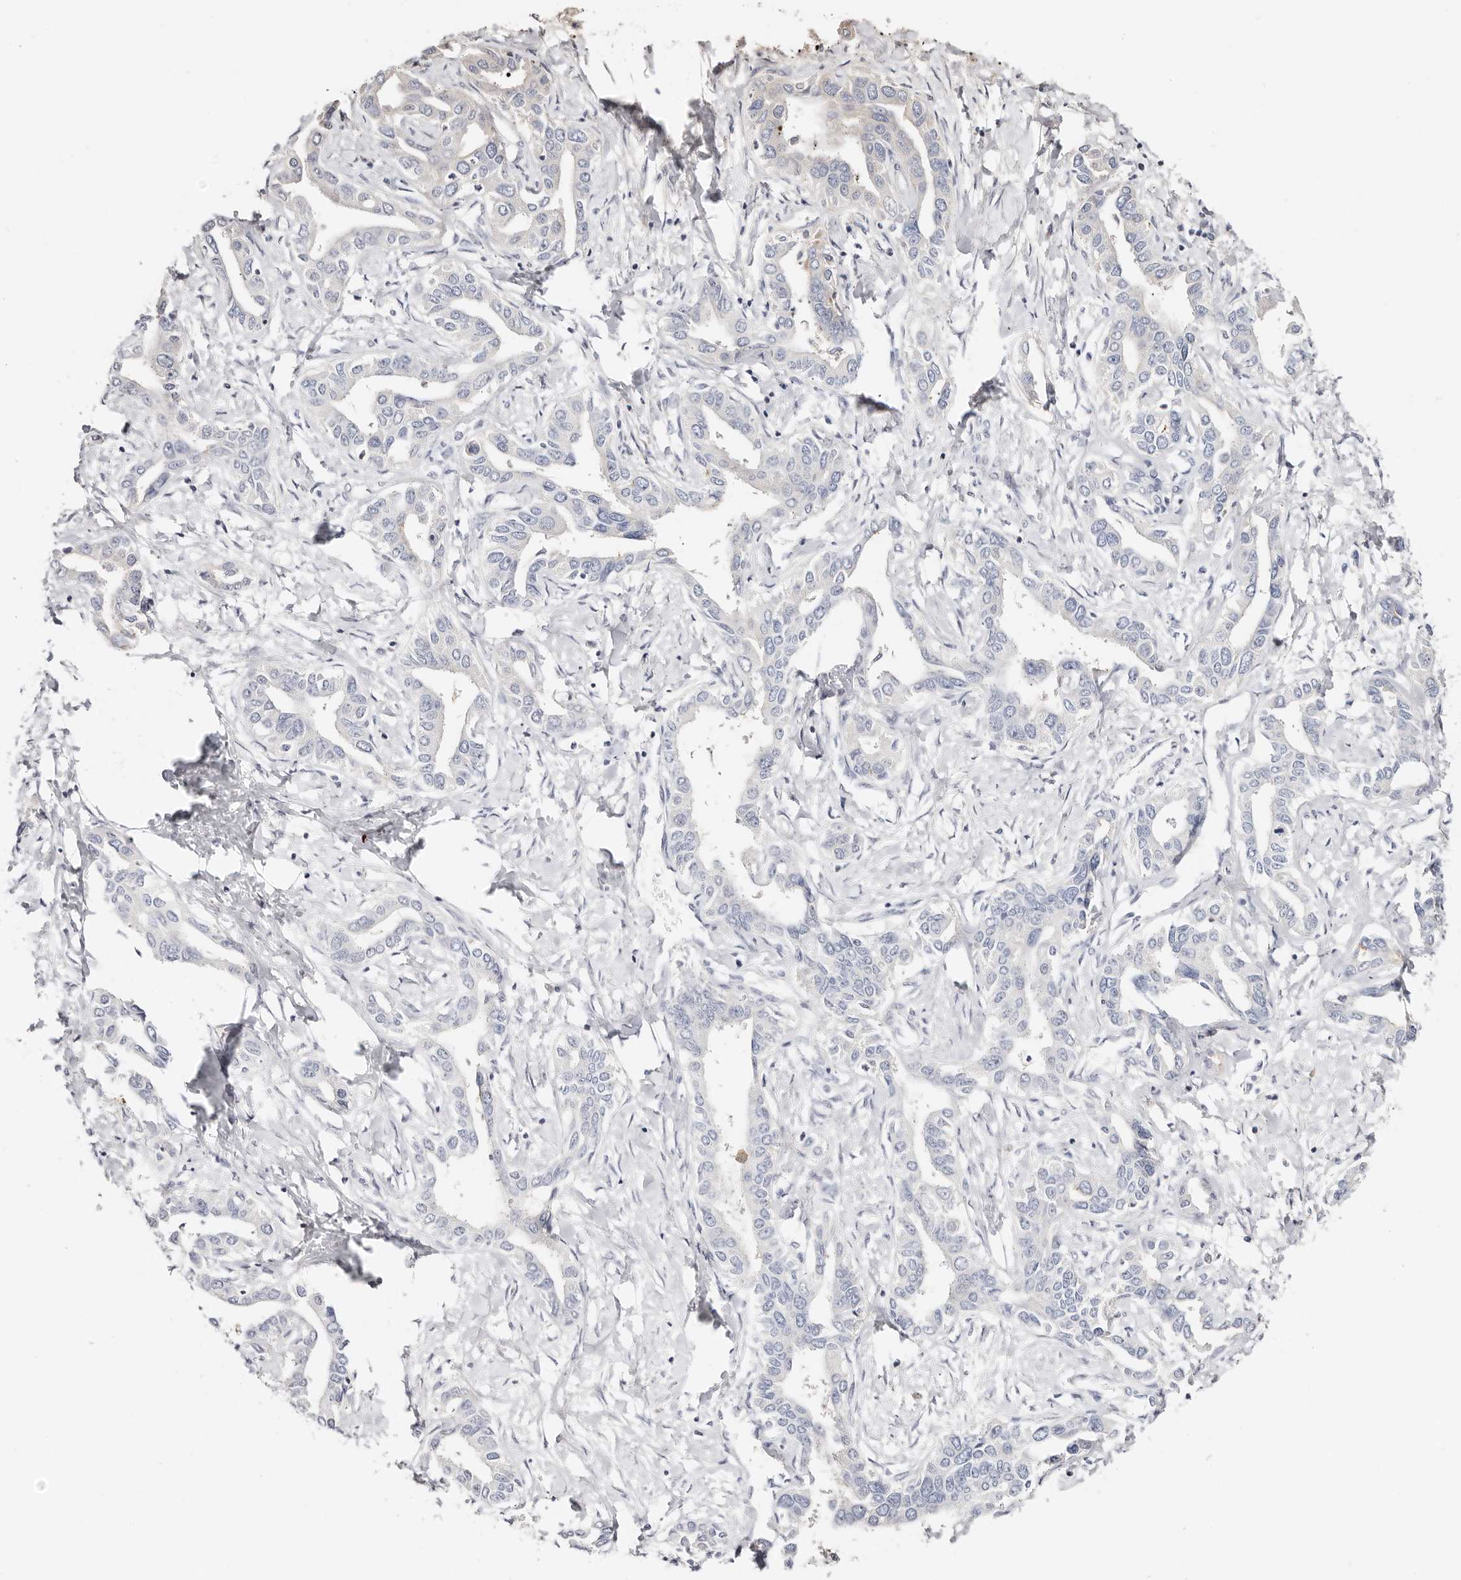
{"staining": {"intensity": "negative", "quantity": "none", "location": "none"}, "tissue": "liver cancer", "cell_type": "Tumor cells", "image_type": "cancer", "snomed": [{"axis": "morphology", "description": "Cholangiocarcinoma"}, {"axis": "topography", "description": "Liver"}], "caption": "A histopathology image of human cholangiocarcinoma (liver) is negative for staining in tumor cells.", "gene": "DNASE1", "patient": {"sex": "male", "age": 59}}